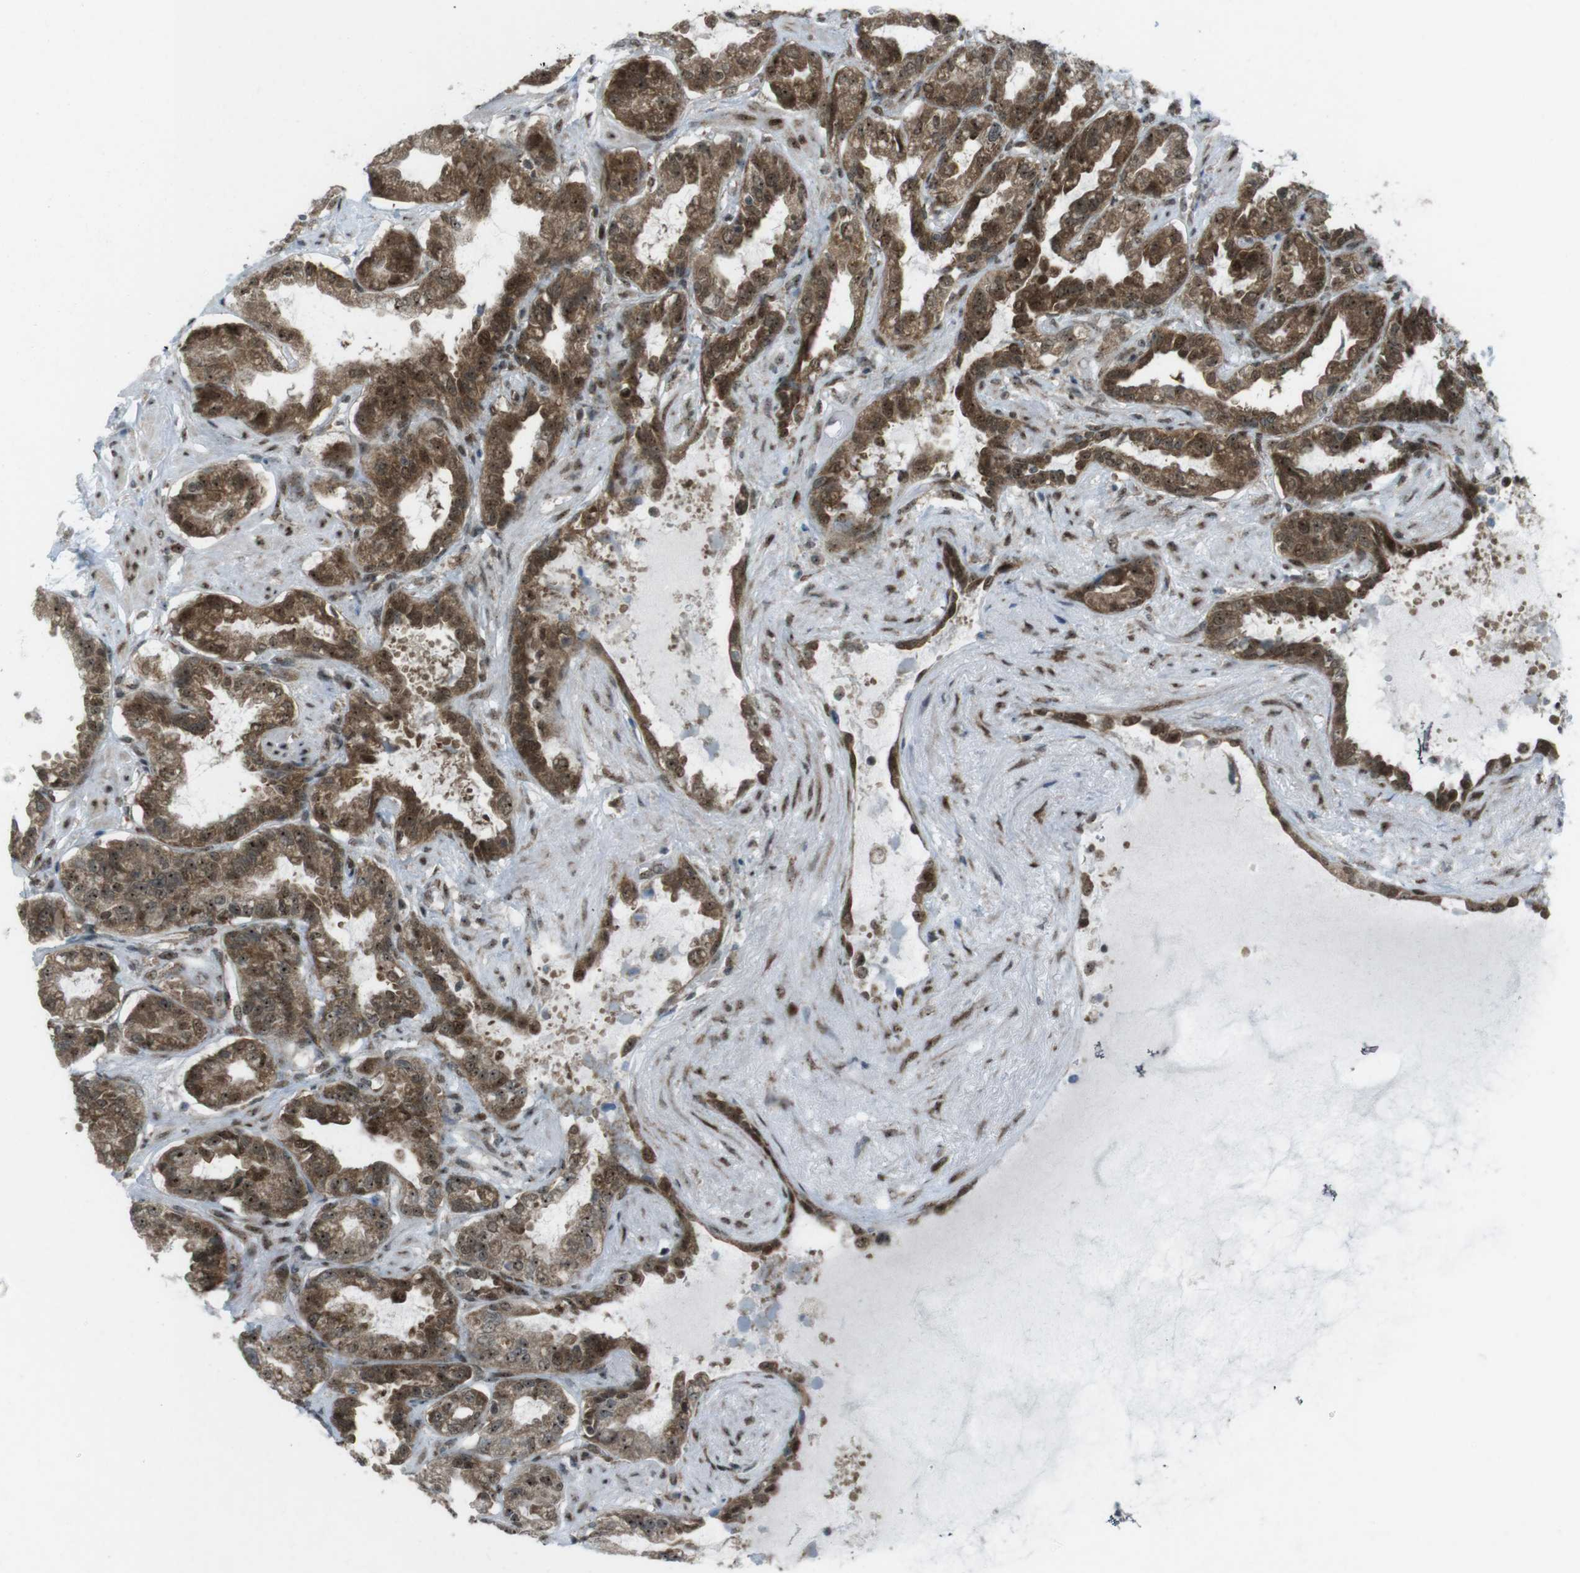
{"staining": {"intensity": "moderate", "quantity": ">75%", "location": "cytoplasmic/membranous,nuclear"}, "tissue": "seminal vesicle", "cell_type": "Glandular cells", "image_type": "normal", "snomed": [{"axis": "morphology", "description": "Normal tissue, NOS"}, {"axis": "topography", "description": "Seminal veicle"}], "caption": "An image of human seminal vesicle stained for a protein reveals moderate cytoplasmic/membranous,nuclear brown staining in glandular cells.", "gene": "CSNK1D", "patient": {"sex": "male", "age": 61}}